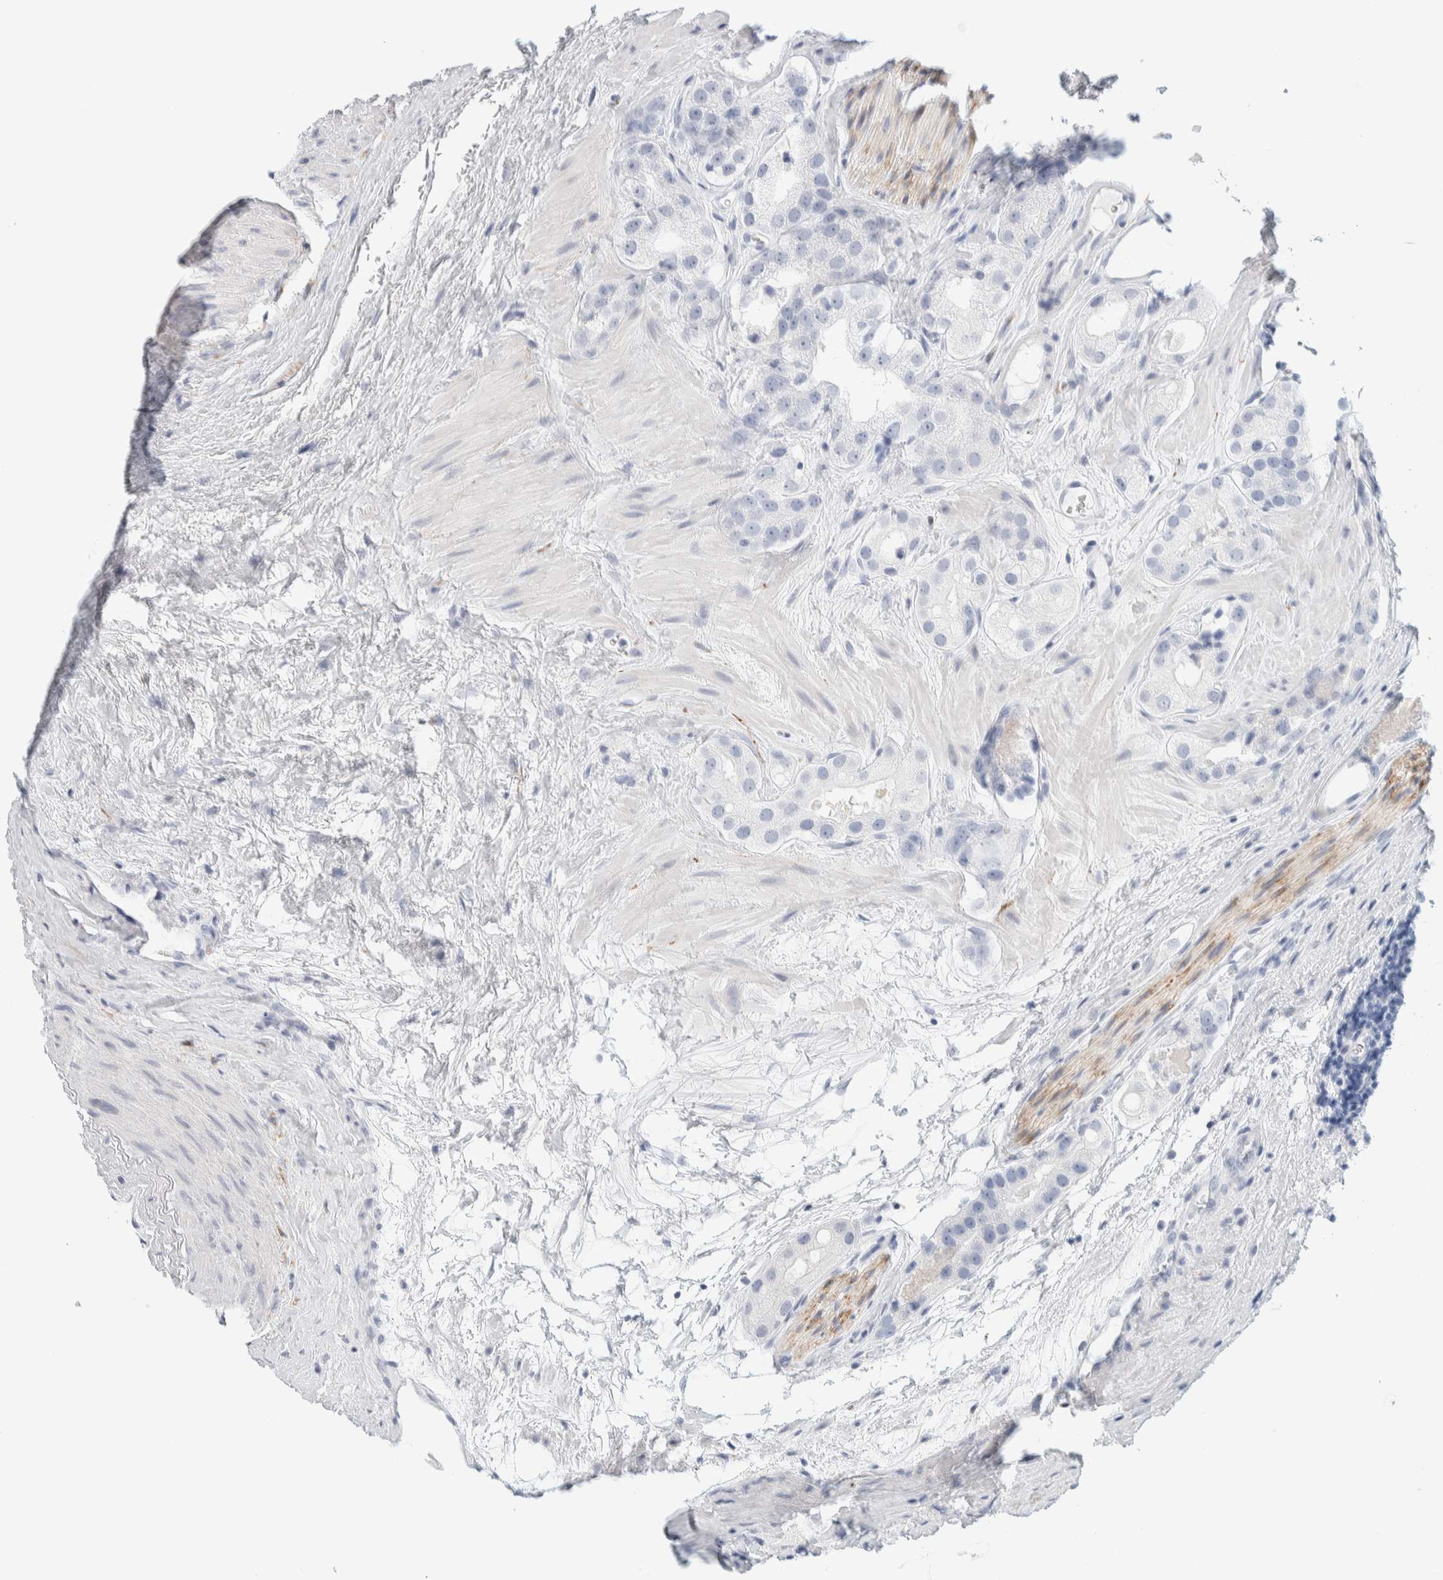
{"staining": {"intensity": "negative", "quantity": "none", "location": "none"}, "tissue": "prostate cancer", "cell_type": "Tumor cells", "image_type": "cancer", "snomed": [{"axis": "morphology", "description": "Adenocarcinoma, High grade"}, {"axis": "topography", "description": "Prostate"}], "caption": "IHC photomicrograph of neoplastic tissue: human prostate cancer stained with DAB displays no significant protein expression in tumor cells. (IHC, brightfield microscopy, high magnification).", "gene": "ATCAY", "patient": {"sex": "male", "age": 63}}